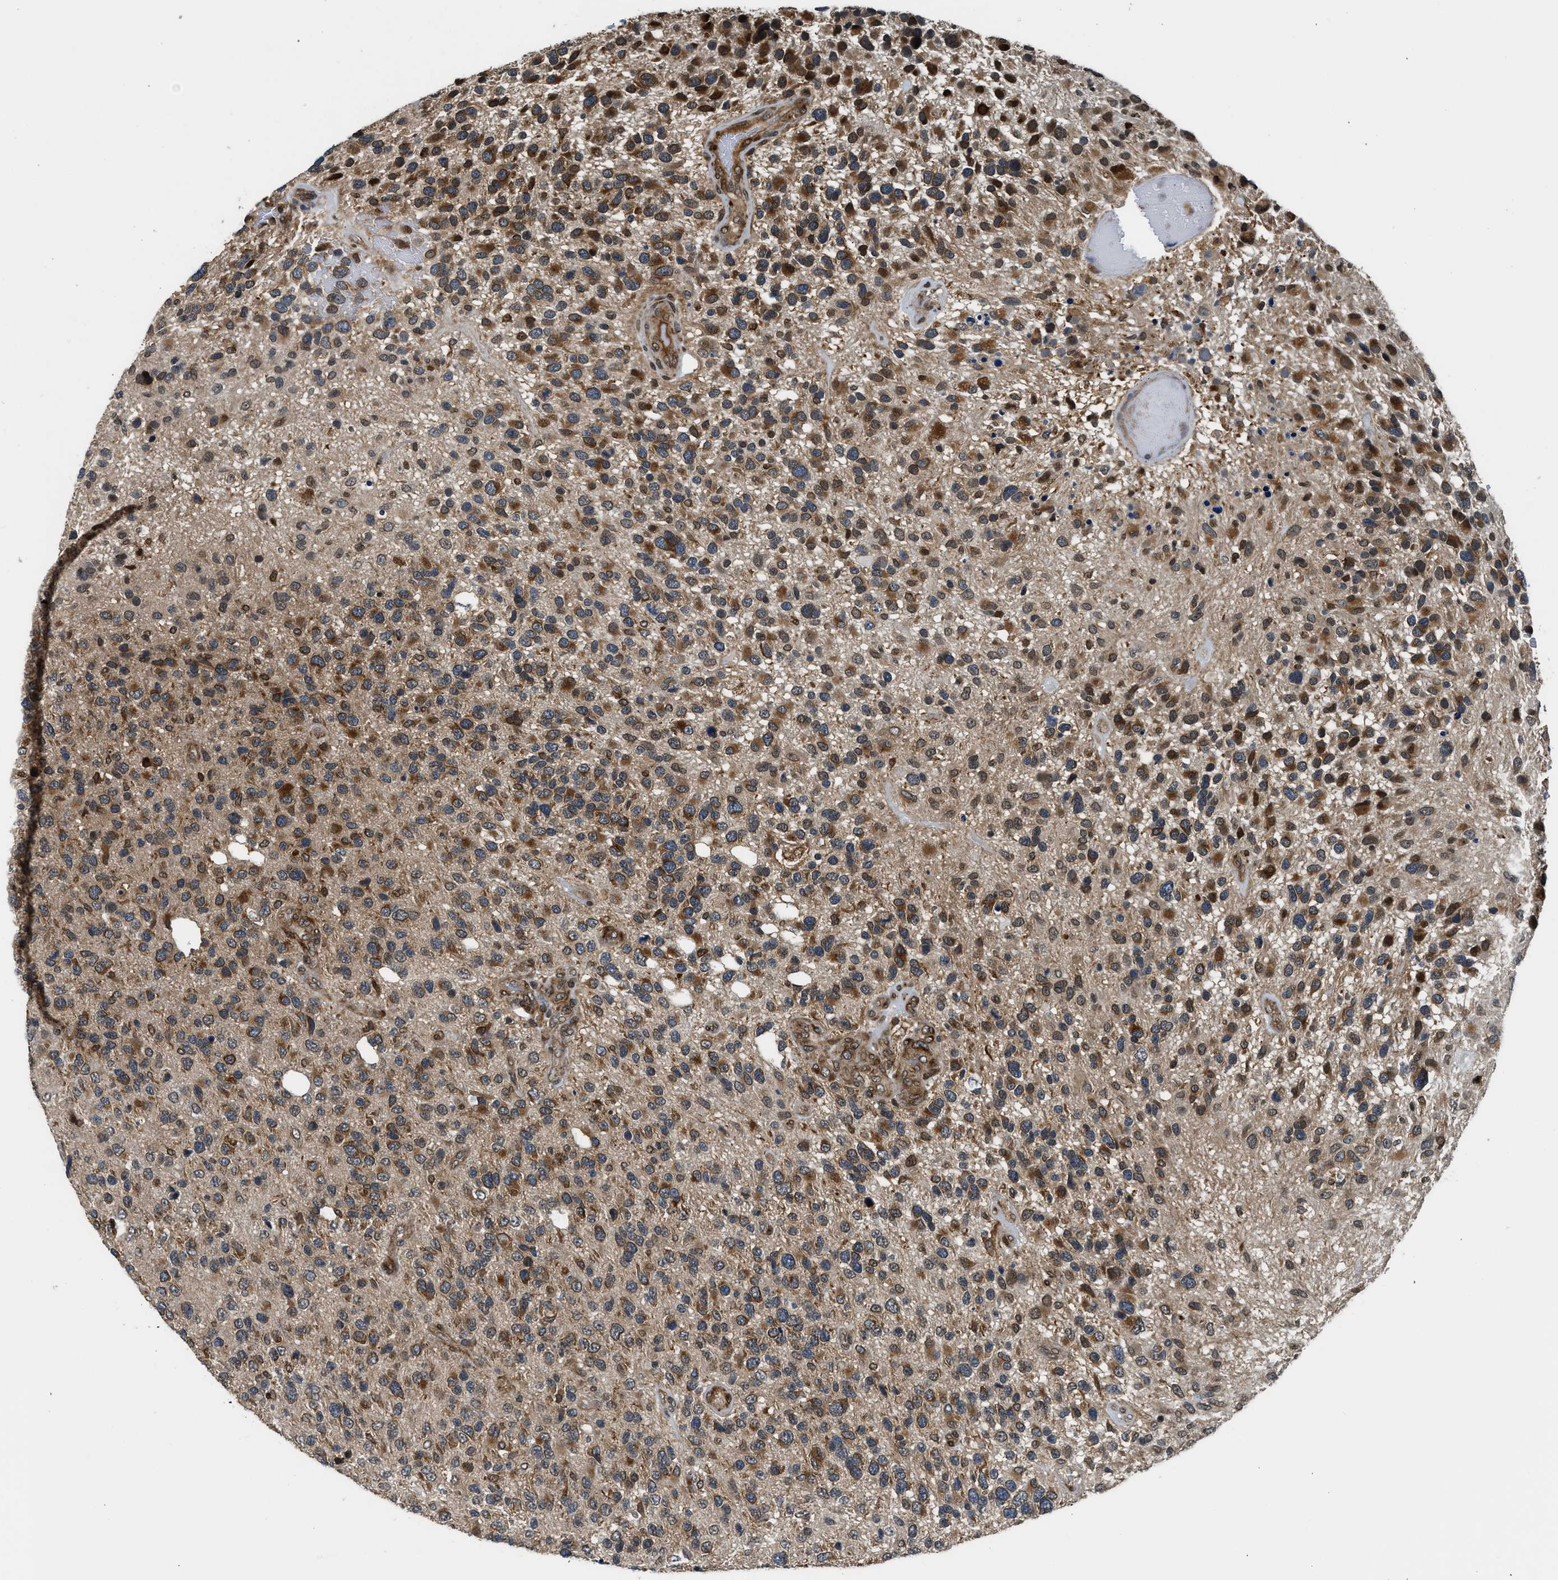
{"staining": {"intensity": "strong", "quantity": ">75%", "location": "cytoplasmic/membranous,nuclear"}, "tissue": "glioma", "cell_type": "Tumor cells", "image_type": "cancer", "snomed": [{"axis": "morphology", "description": "Glioma, malignant, High grade"}, {"axis": "topography", "description": "Brain"}], "caption": "DAB immunohistochemical staining of human glioma displays strong cytoplasmic/membranous and nuclear protein positivity in about >75% of tumor cells. The protein is stained brown, and the nuclei are stained in blue (DAB (3,3'-diaminobenzidine) IHC with brightfield microscopy, high magnification).", "gene": "RETREG3", "patient": {"sex": "female", "age": 58}}